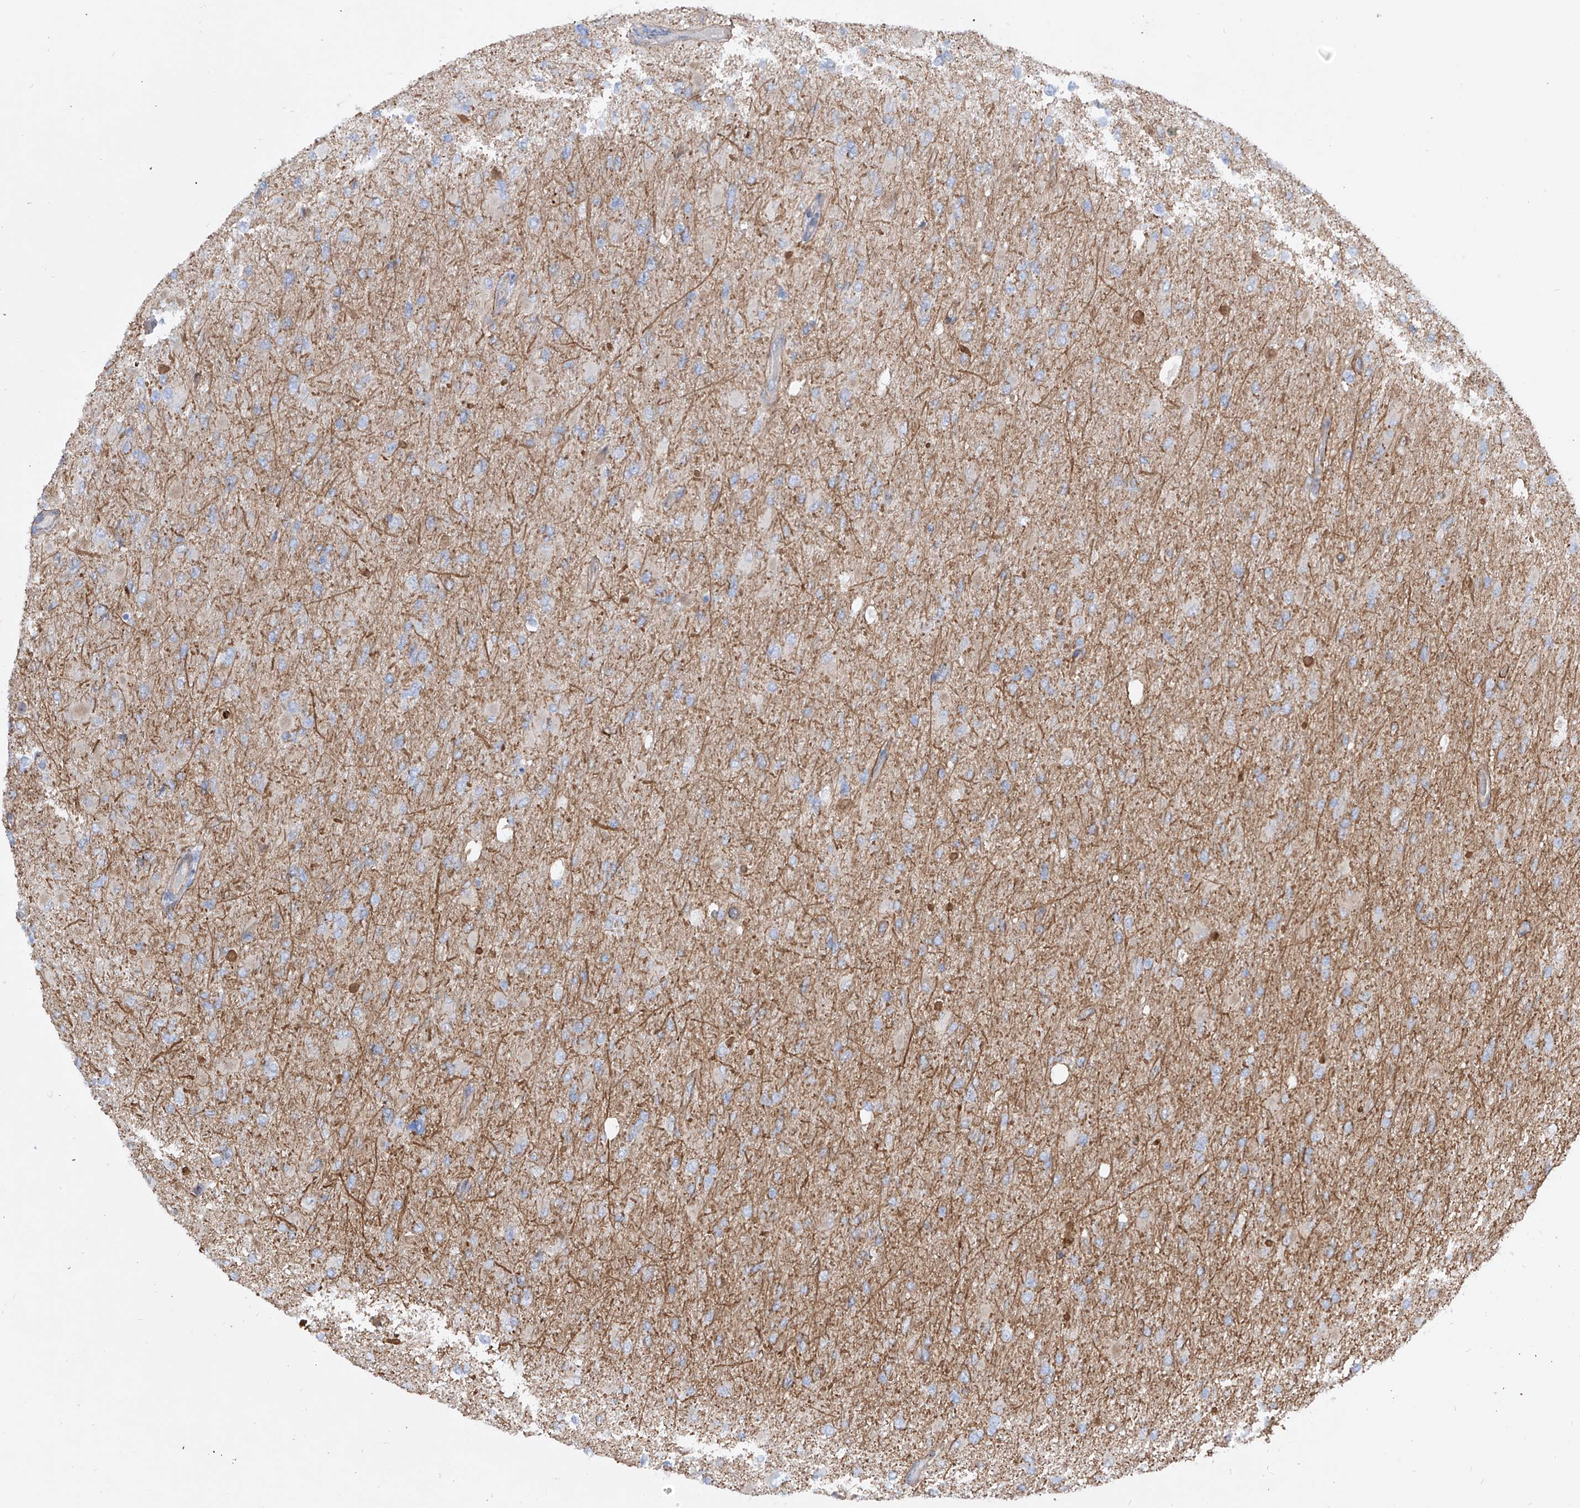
{"staining": {"intensity": "negative", "quantity": "none", "location": "none"}, "tissue": "glioma", "cell_type": "Tumor cells", "image_type": "cancer", "snomed": [{"axis": "morphology", "description": "Glioma, malignant, High grade"}, {"axis": "topography", "description": "Cerebral cortex"}], "caption": "Histopathology image shows no protein expression in tumor cells of glioma tissue.", "gene": "ZNF490", "patient": {"sex": "female", "age": 36}}